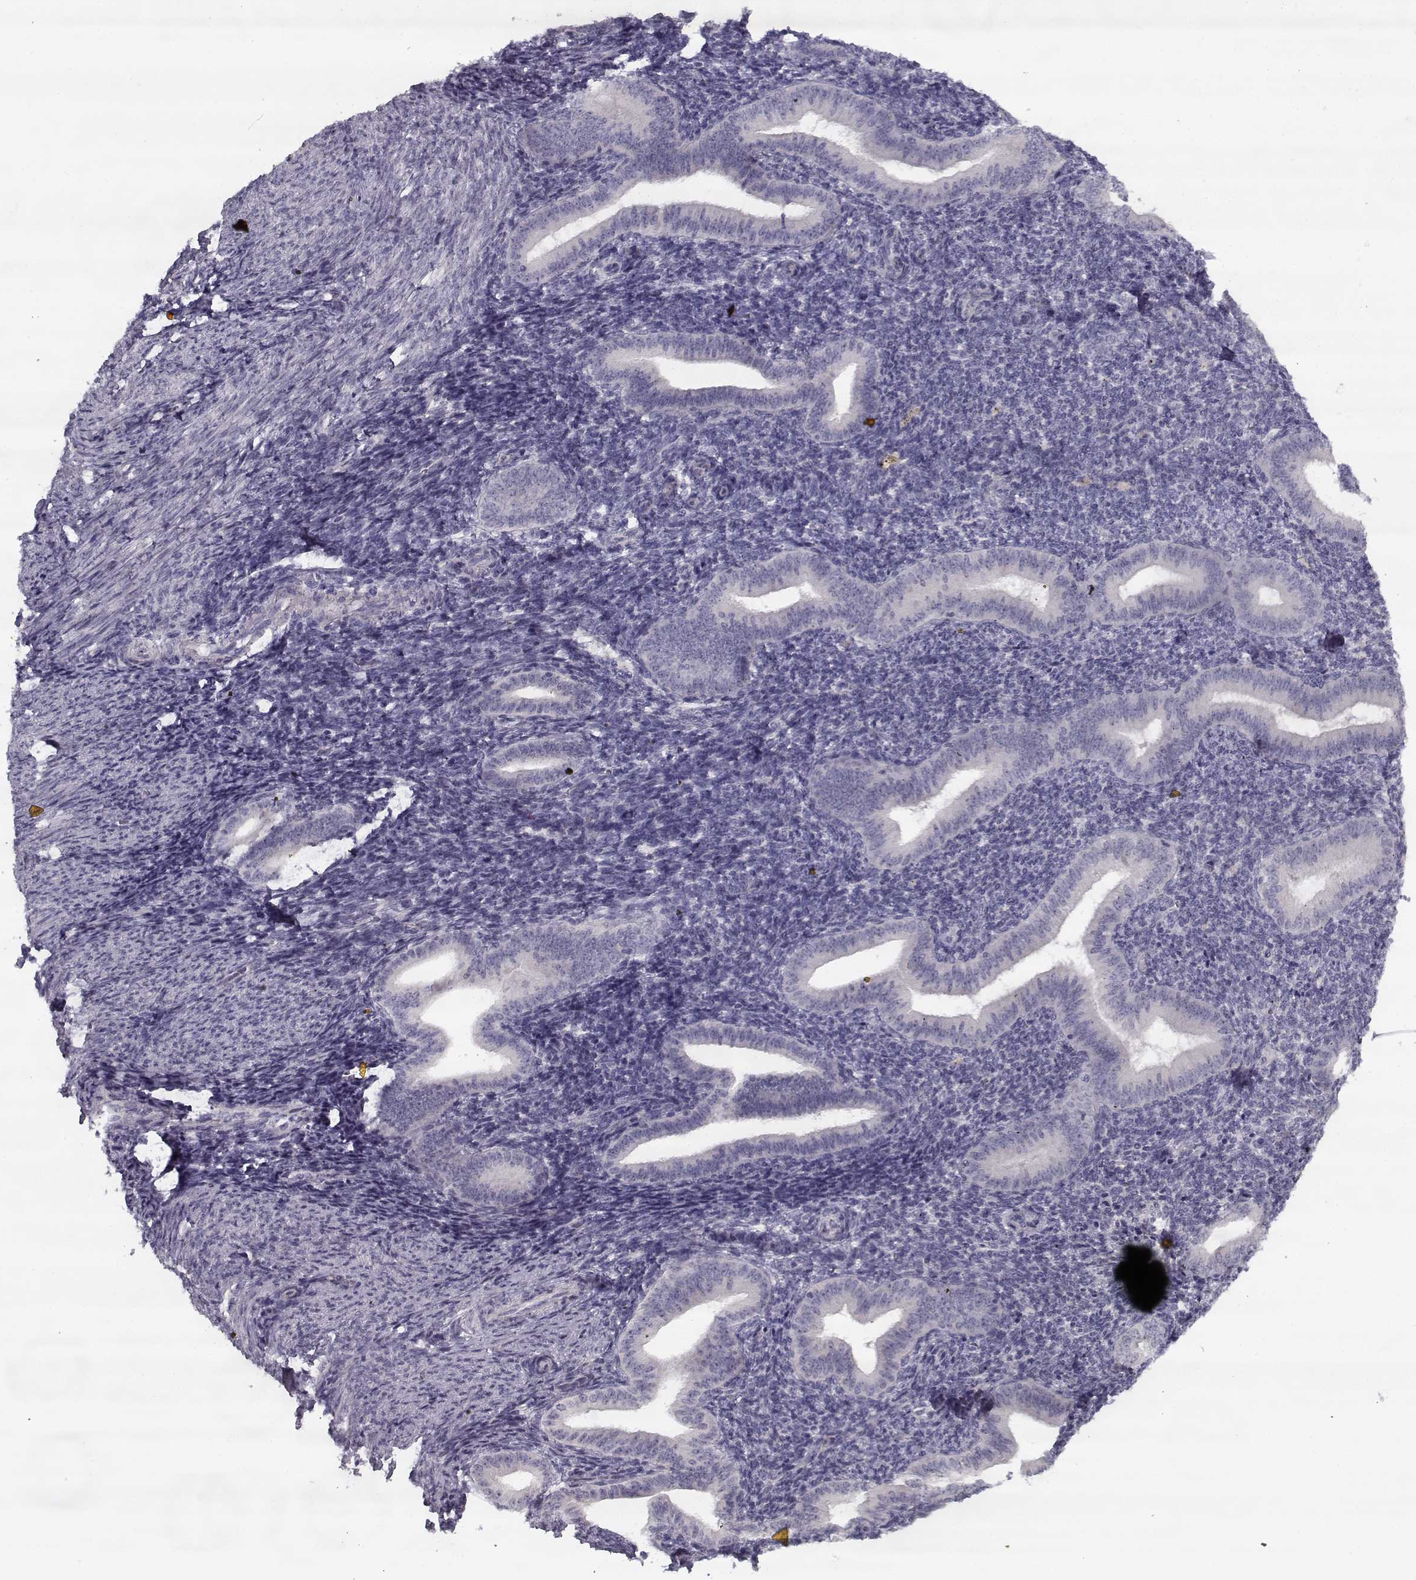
{"staining": {"intensity": "negative", "quantity": "none", "location": "none"}, "tissue": "endometrium", "cell_type": "Cells in endometrial stroma", "image_type": "normal", "snomed": [{"axis": "morphology", "description": "Normal tissue, NOS"}, {"axis": "topography", "description": "Endometrium"}], "caption": "A micrograph of endometrium stained for a protein exhibits no brown staining in cells in endometrial stroma. The staining was performed using DAB (3,3'-diaminobenzidine) to visualize the protein expression in brown, while the nuclei were stained in blue with hematoxylin (Magnification: 20x).", "gene": "PNMT", "patient": {"sex": "female", "age": 25}}